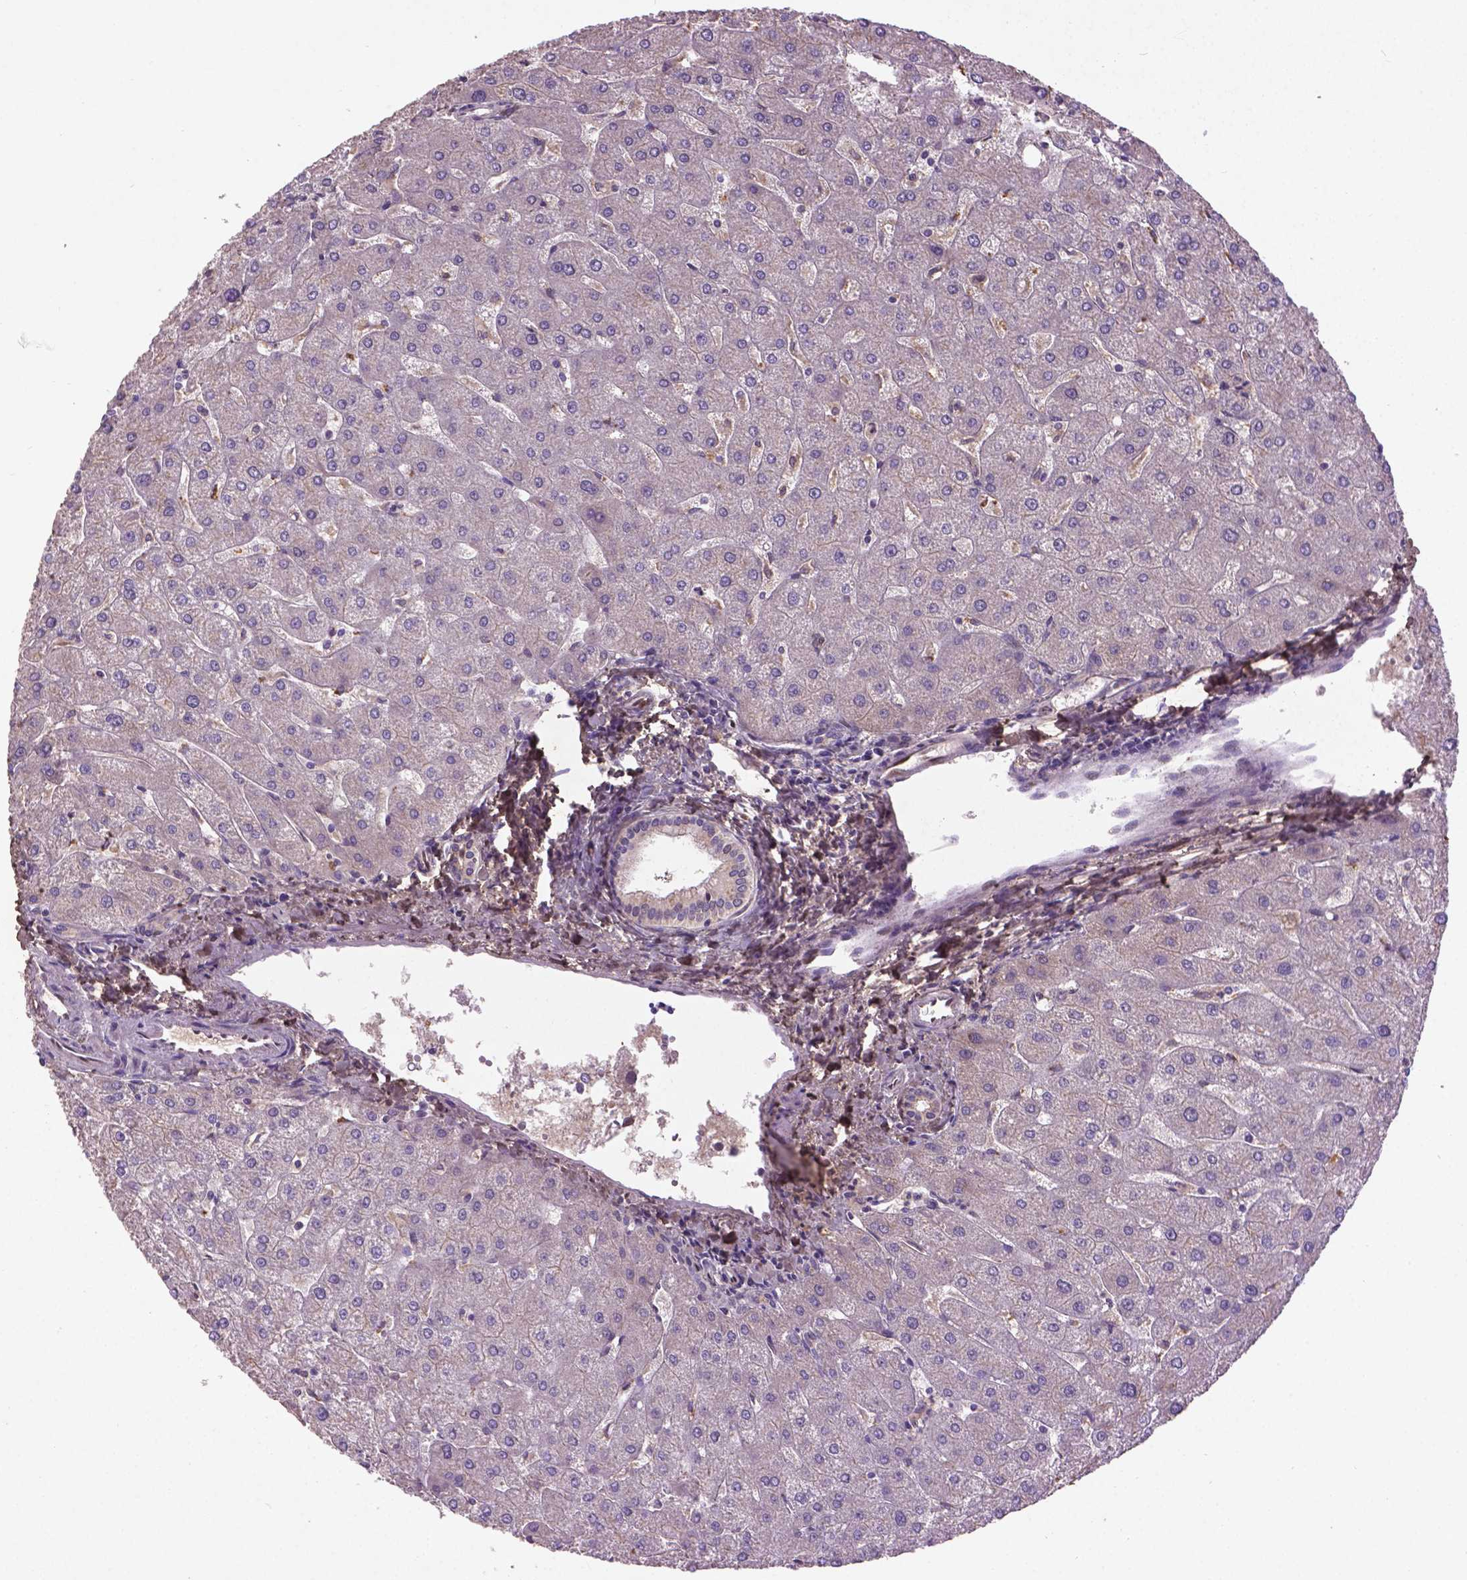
{"staining": {"intensity": "negative", "quantity": "none", "location": "none"}, "tissue": "liver", "cell_type": "Cholangiocytes", "image_type": "normal", "snomed": [{"axis": "morphology", "description": "Normal tissue, NOS"}, {"axis": "topography", "description": "Liver"}], "caption": "Micrograph shows no protein expression in cholangiocytes of normal liver. (Brightfield microscopy of DAB (3,3'-diaminobenzidine) immunohistochemistry at high magnification).", "gene": "SOX17", "patient": {"sex": "male", "age": 67}}